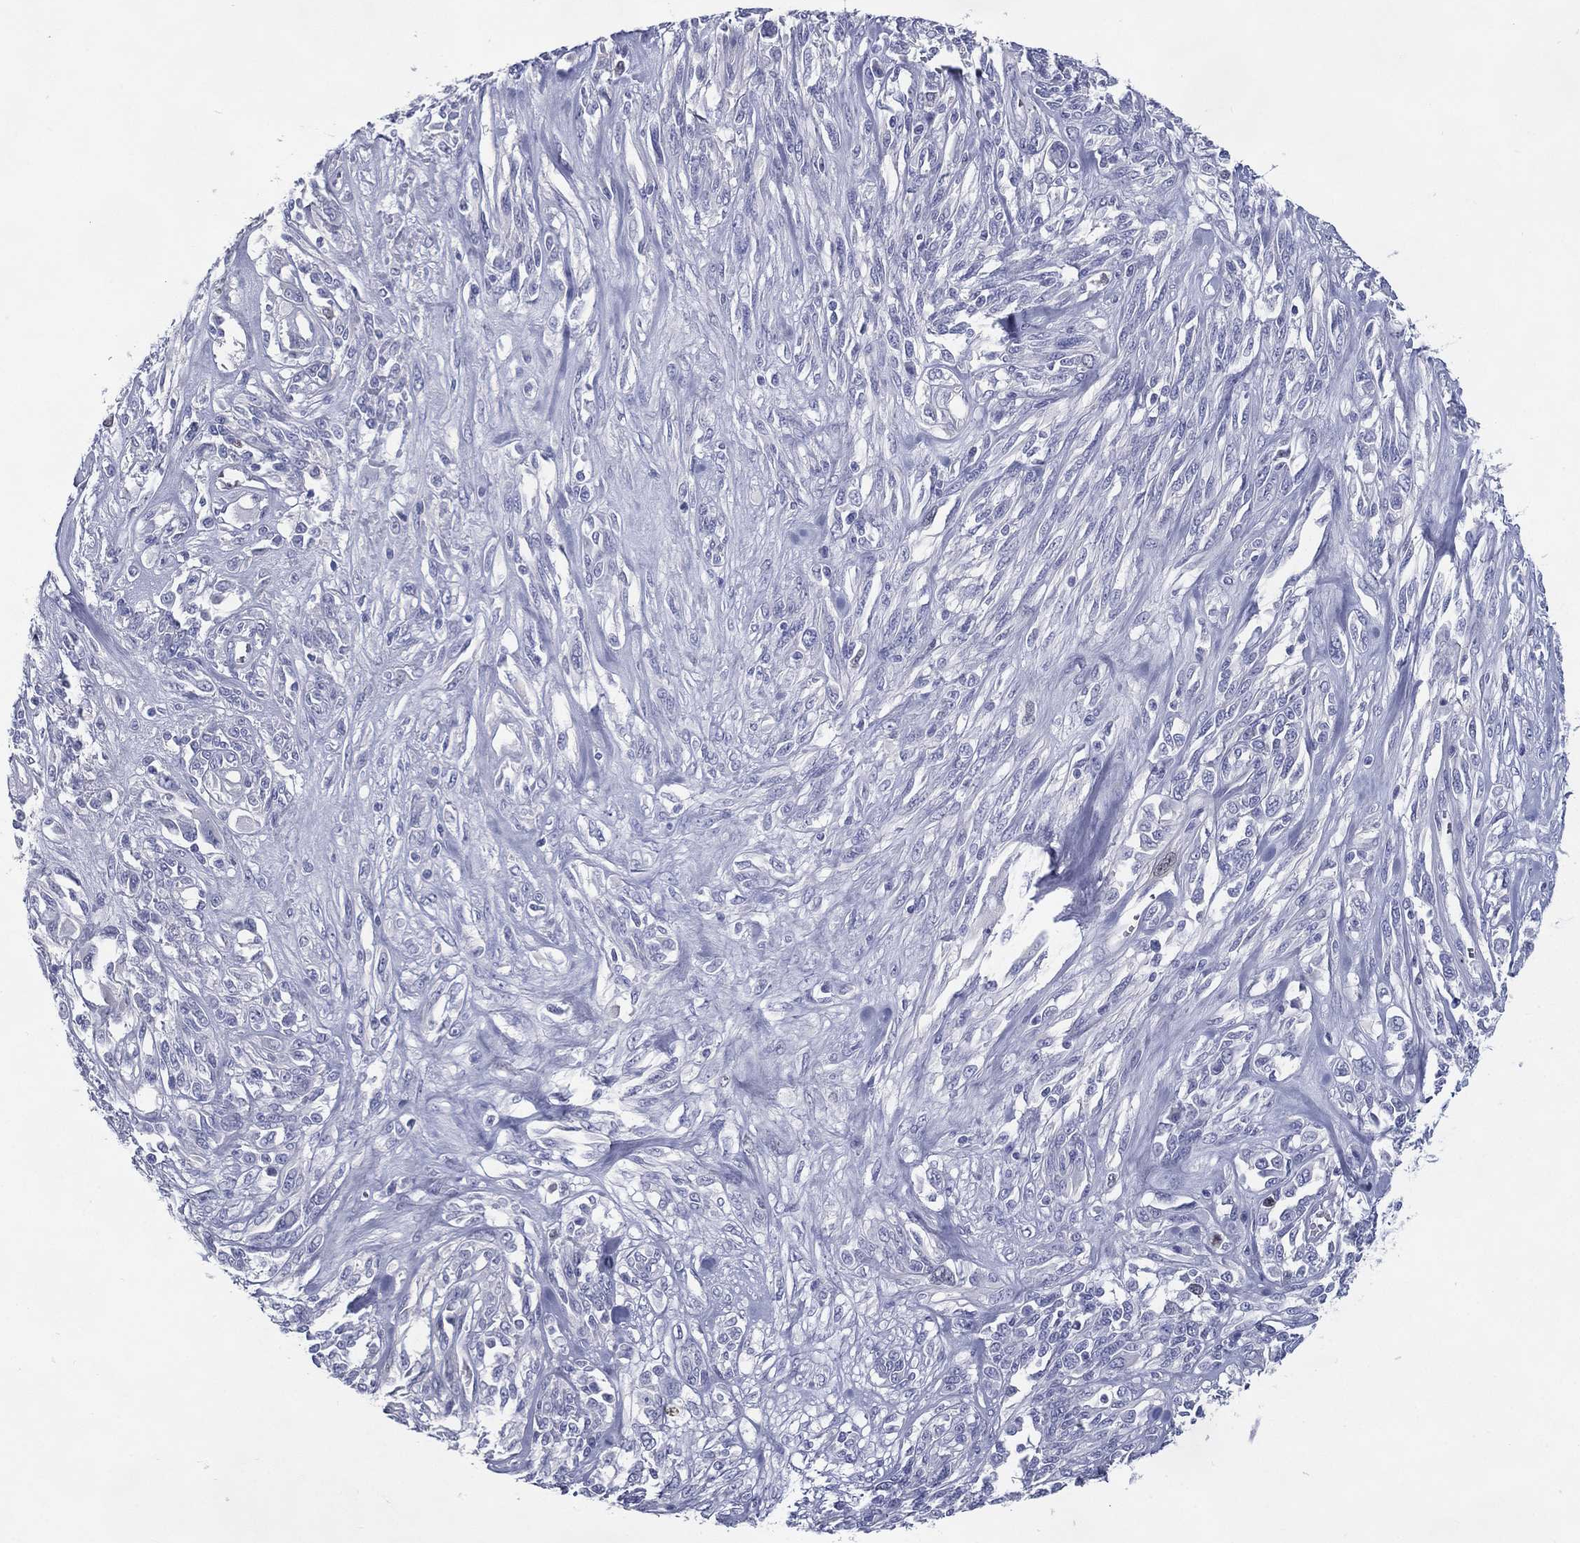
{"staining": {"intensity": "negative", "quantity": "none", "location": "none"}, "tissue": "melanoma", "cell_type": "Tumor cells", "image_type": "cancer", "snomed": [{"axis": "morphology", "description": "Malignant melanoma, NOS"}, {"axis": "topography", "description": "Skin"}], "caption": "Immunohistochemical staining of melanoma displays no significant expression in tumor cells. (DAB immunohistochemistry (IHC) visualized using brightfield microscopy, high magnification).", "gene": "KIF2C", "patient": {"sex": "female", "age": 91}}